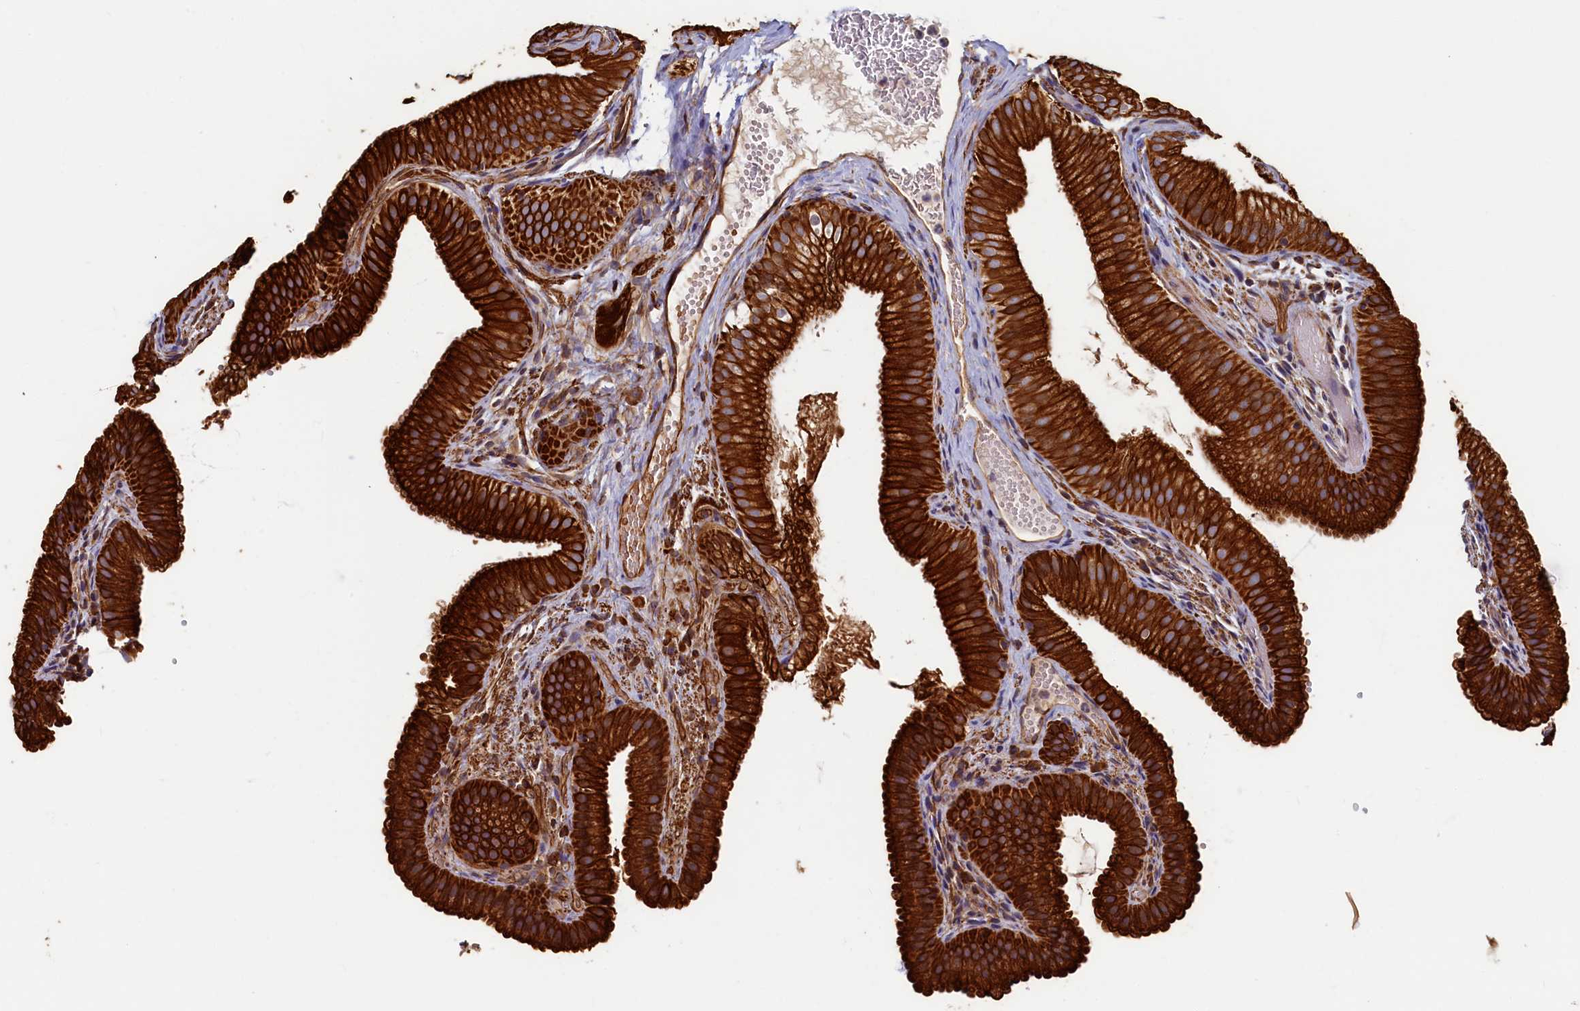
{"staining": {"intensity": "strong", "quantity": "25%-75%", "location": "cytoplasmic/membranous"}, "tissue": "gallbladder", "cell_type": "Glandular cells", "image_type": "normal", "snomed": [{"axis": "morphology", "description": "Normal tissue, NOS"}, {"axis": "topography", "description": "Gallbladder"}], "caption": "Protein expression analysis of unremarkable gallbladder demonstrates strong cytoplasmic/membranous positivity in approximately 25%-75% of glandular cells. (Stains: DAB (3,3'-diaminobenzidine) in brown, nuclei in blue, Microscopy: brightfield microscopy at high magnification).", "gene": "LRRC57", "patient": {"sex": "female", "age": 30}}